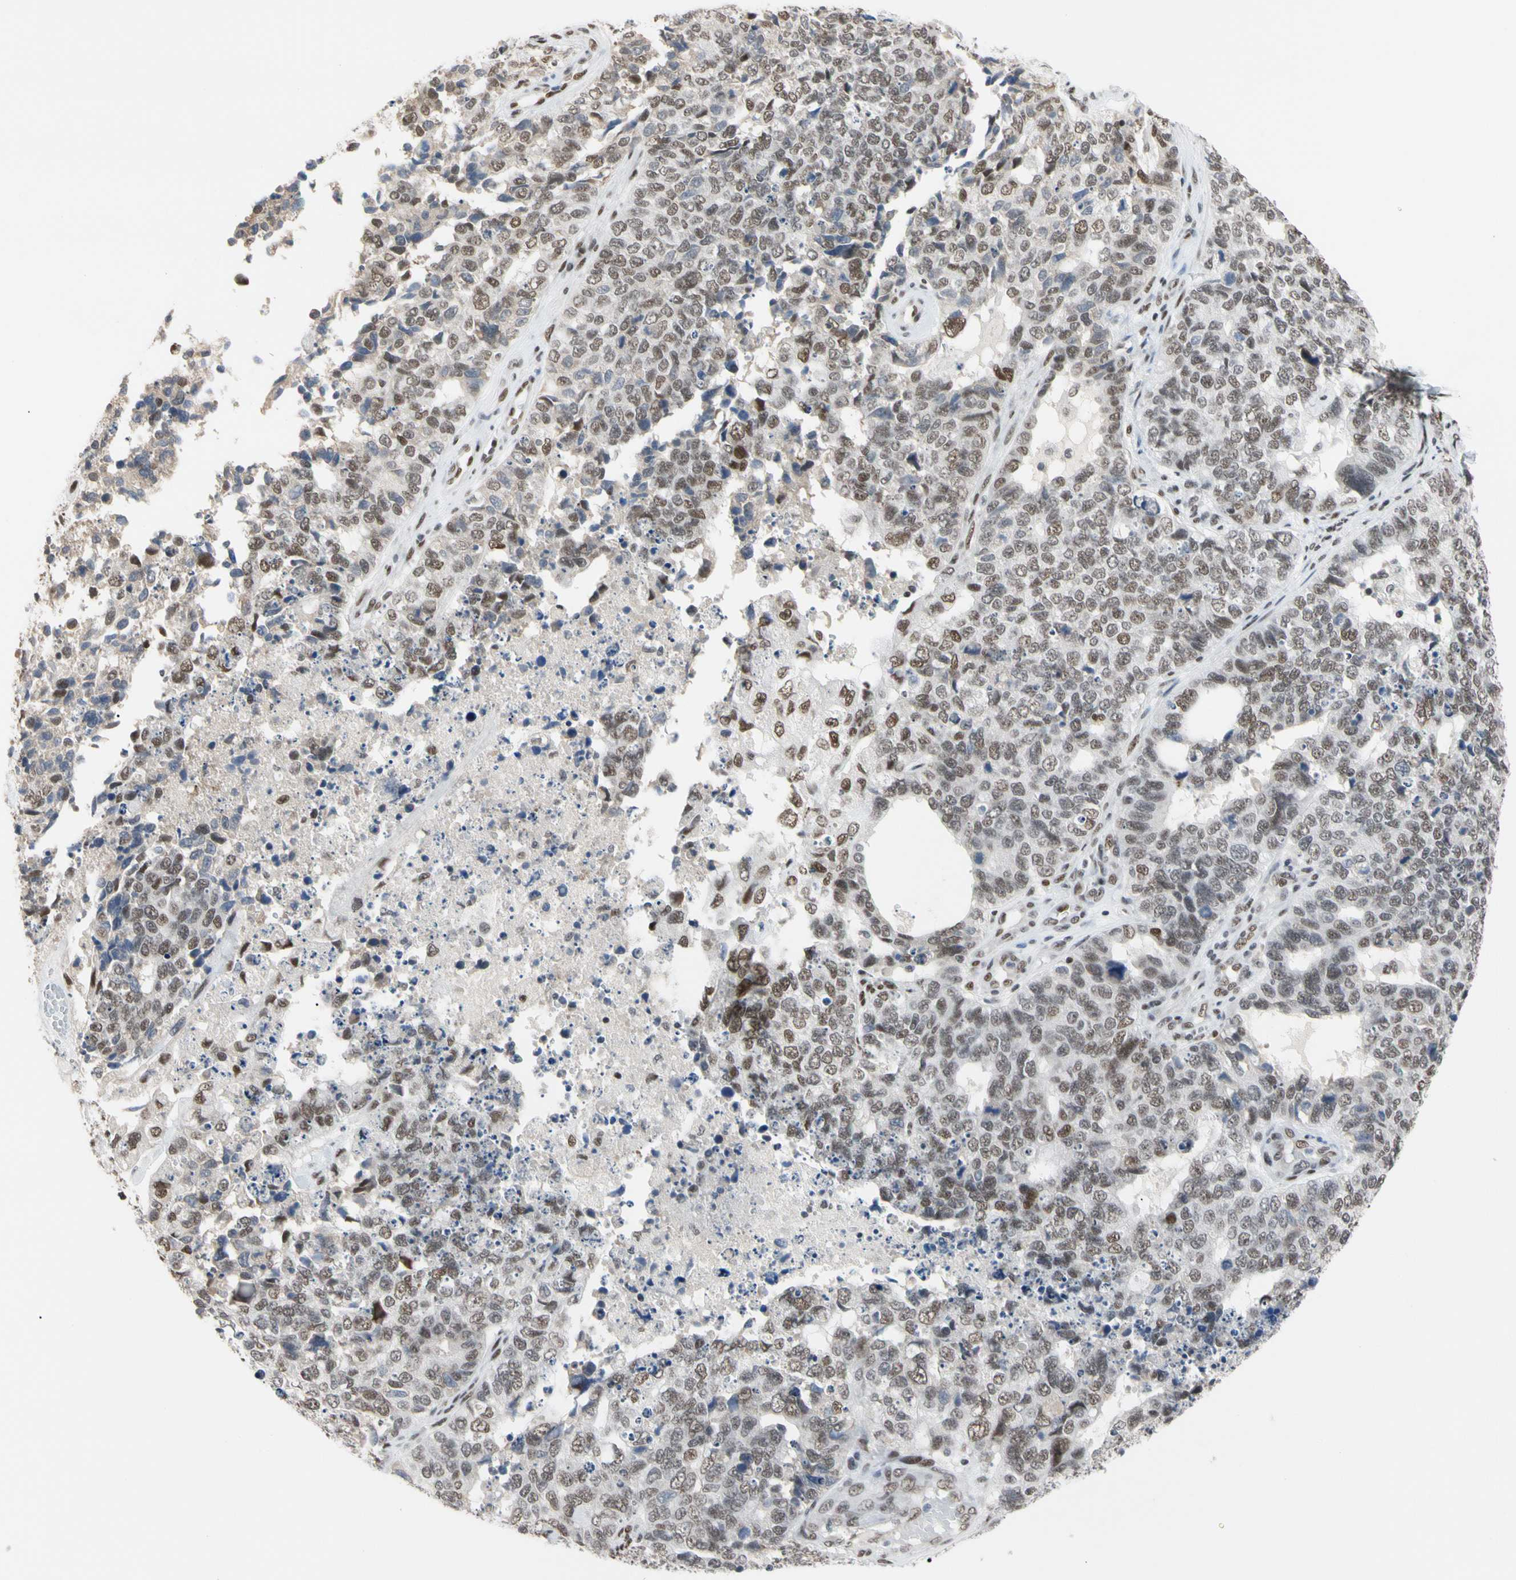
{"staining": {"intensity": "weak", "quantity": ">75%", "location": "nuclear"}, "tissue": "cervical cancer", "cell_type": "Tumor cells", "image_type": "cancer", "snomed": [{"axis": "morphology", "description": "Squamous cell carcinoma, NOS"}, {"axis": "topography", "description": "Cervix"}], "caption": "Brown immunohistochemical staining in human cervical cancer (squamous cell carcinoma) demonstrates weak nuclear positivity in approximately >75% of tumor cells.", "gene": "FAM98B", "patient": {"sex": "female", "age": 63}}